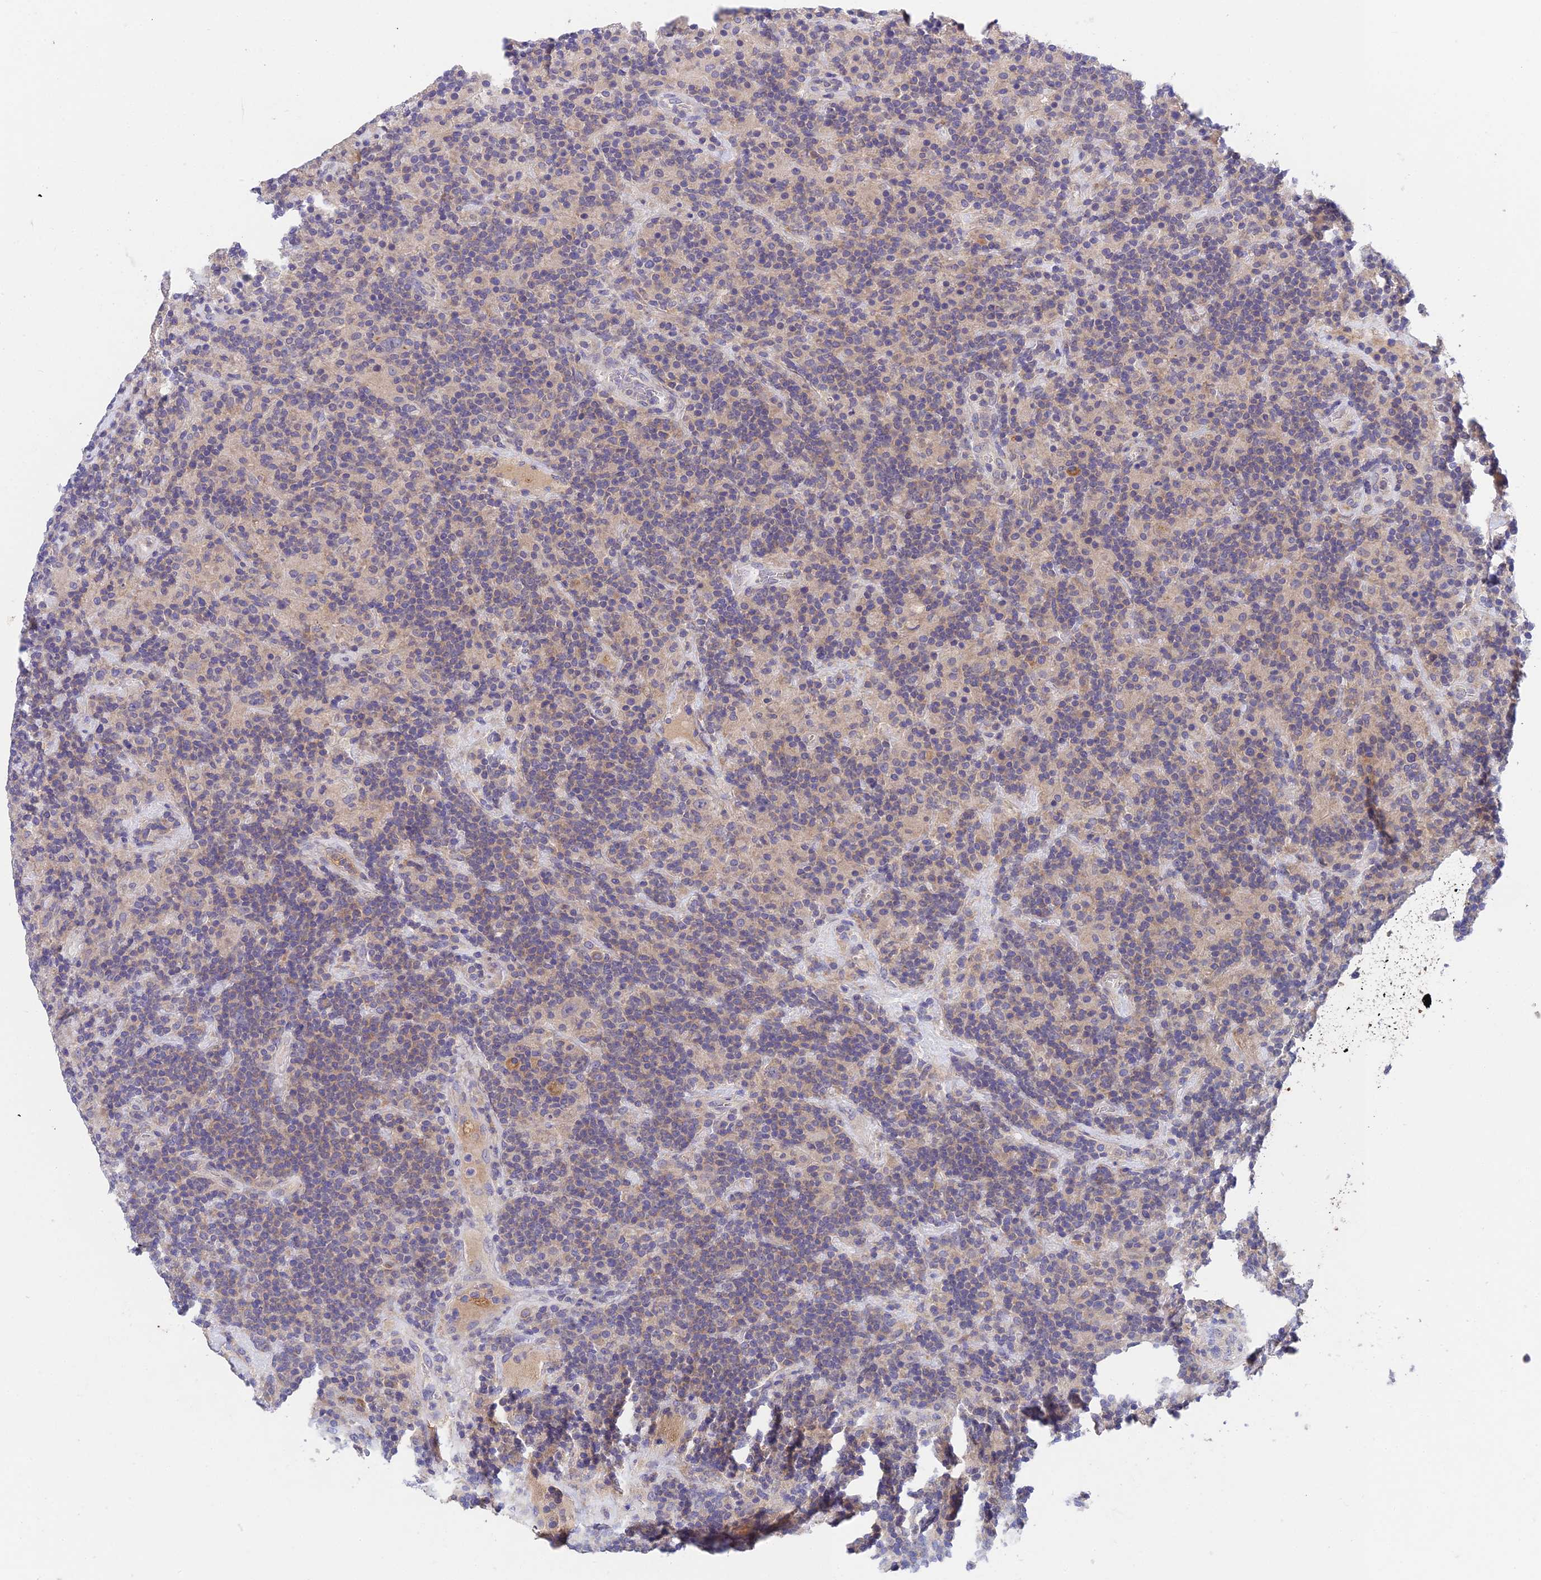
{"staining": {"intensity": "negative", "quantity": "none", "location": "none"}, "tissue": "lymphoma", "cell_type": "Tumor cells", "image_type": "cancer", "snomed": [{"axis": "morphology", "description": "Hodgkin's disease, NOS"}, {"axis": "topography", "description": "Lymph node"}], "caption": "IHC histopathology image of lymphoma stained for a protein (brown), which demonstrates no positivity in tumor cells. The staining was performed using DAB (3,3'-diaminobenzidine) to visualize the protein expression in brown, while the nuclei were stained in blue with hematoxylin (Magnification: 20x).", "gene": "ADAMTS13", "patient": {"sex": "male", "age": 70}}